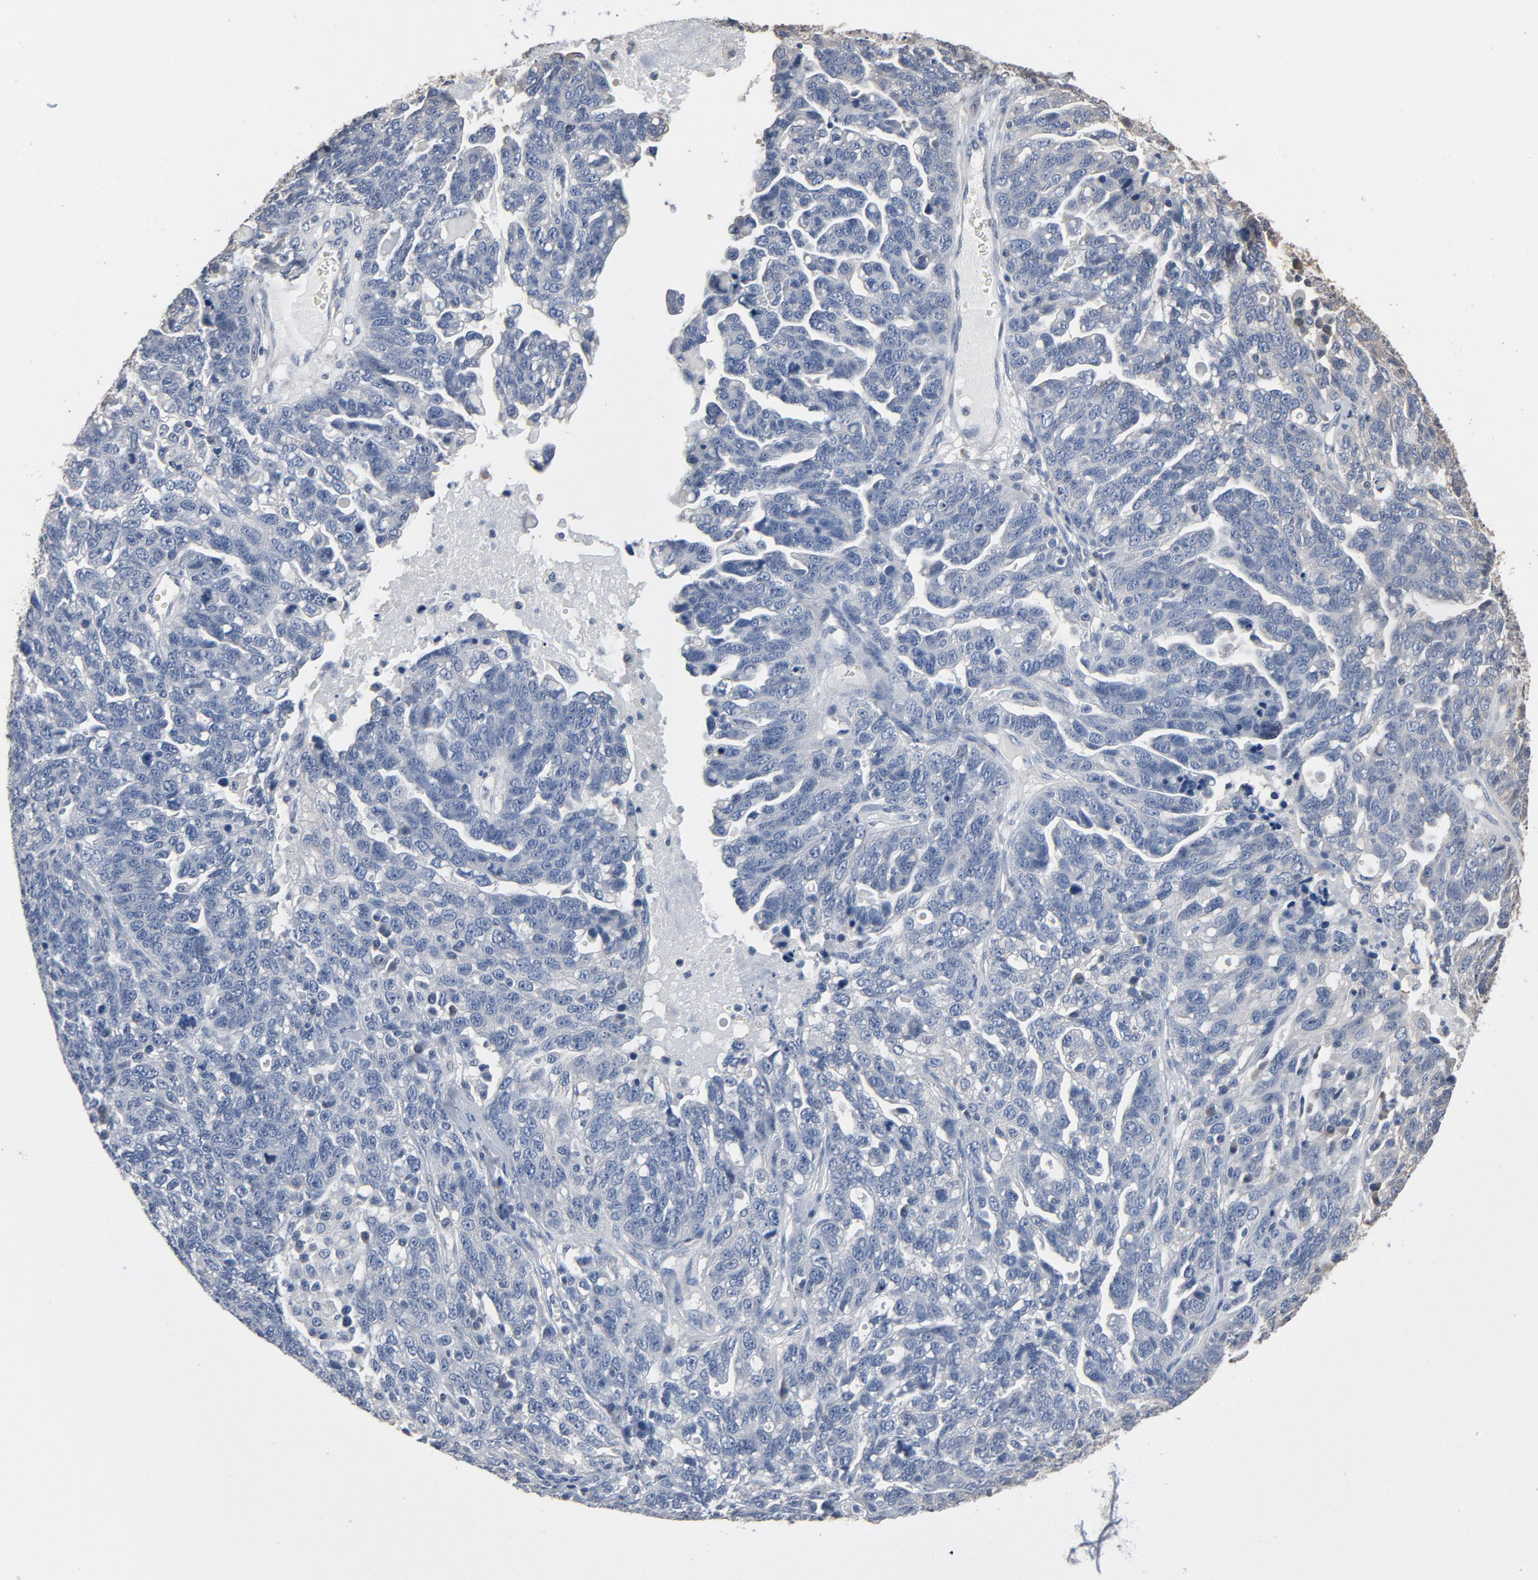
{"staining": {"intensity": "negative", "quantity": "none", "location": "none"}, "tissue": "ovarian cancer", "cell_type": "Tumor cells", "image_type": "cancer", "snomed": [{"axis": "morphology", "description": "Cystadenocarcinoma, serous, NOS"}, {"axis": "topography", "description": "Ovary"}], "caption": "The immunohistochemistry photomicrograph has no significant expression in tumor cells of ovarian serous cystadenocarcinoma tissue.", "gene": "SOX6", "patient": {"sex": "female", "age": 71}}